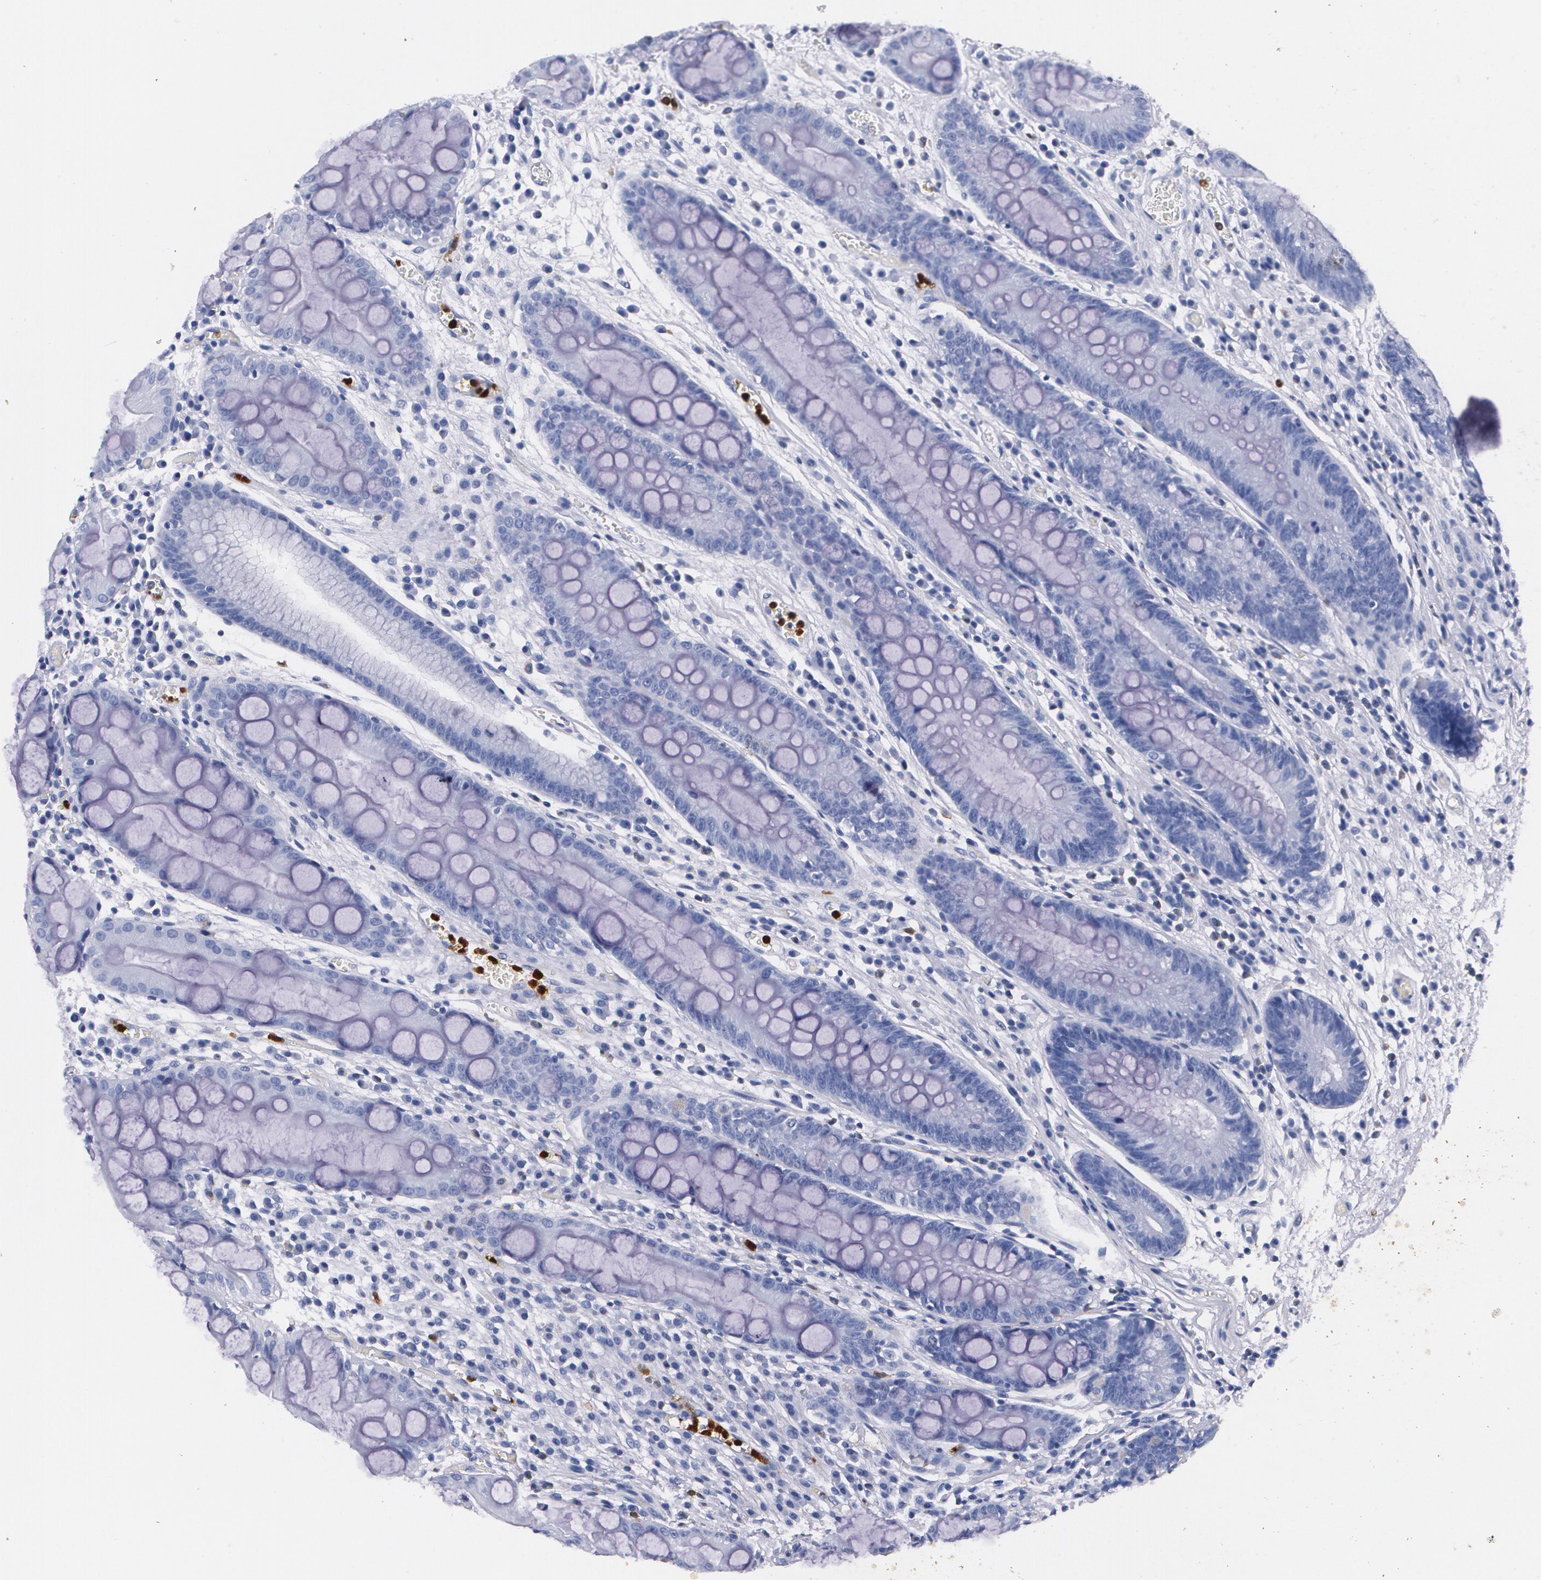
{"staining": {"intensity": "negative", "quantity": "none", "location": "none"}, "tissue": "stomach", "cell_type": "Glandular cells", "image_type": "normal", "snomed": [{"axis": "morphology", "description": "Normal tissue, NOS"}, {"axis": "morphology", "description": "Inflammation, NOS"}, {"axis": "topography", "description": "Stomach, lower"}], "caption": "This is an immunohistochemistry photomicrograph of normal human stomach. There is no positivity in glandular cells.", "gene": "S100A8", "patient": {"sex": "male", "age": 59}}